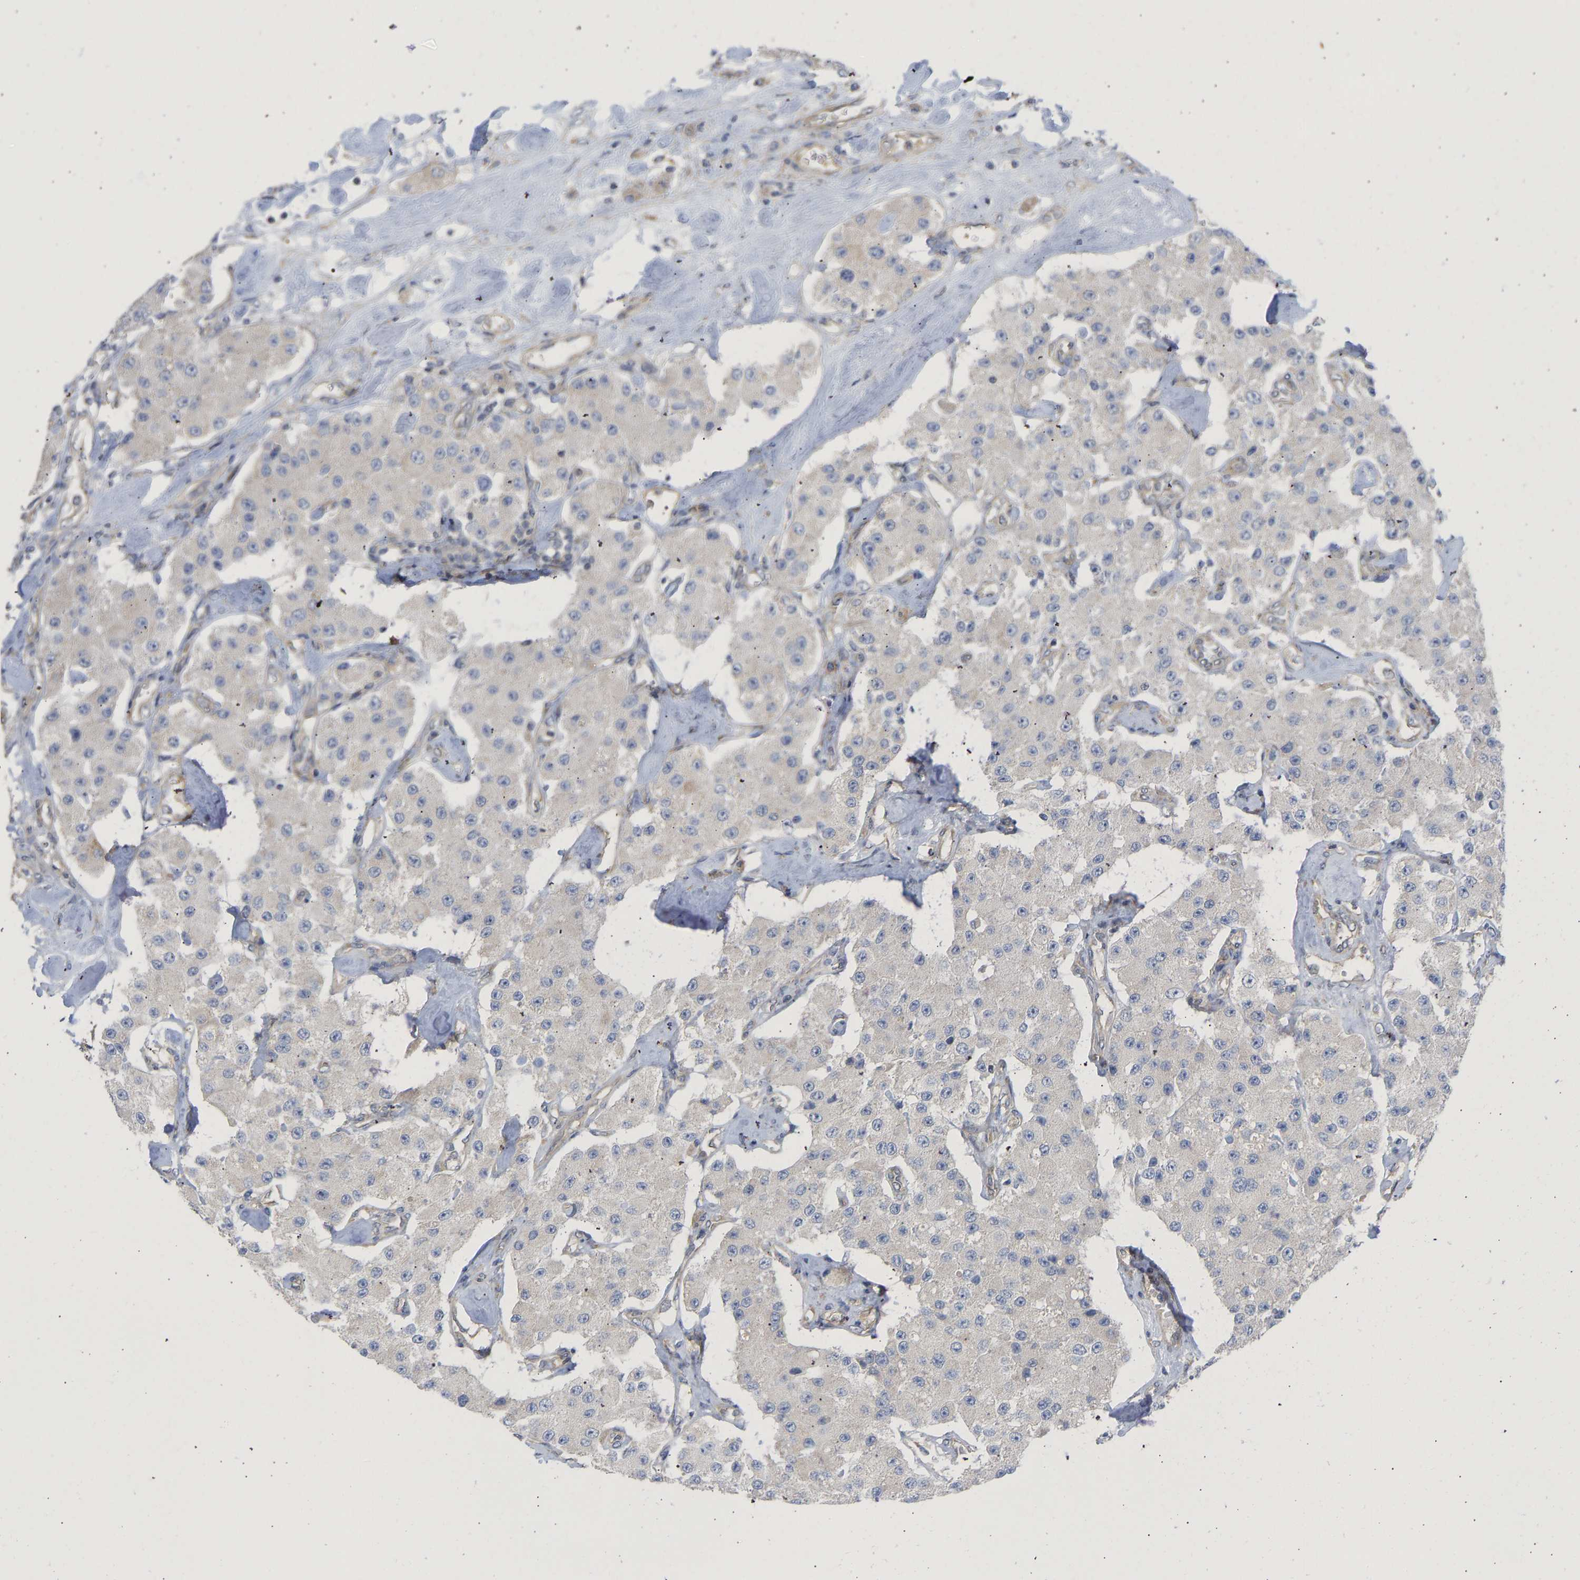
{"staining": {"intensity": "negative", "quantity": "none", "location": "none"}, "tissue": "carcinoid", "cell_type": "Tumor cells", "image_type": "cancer", "snomed": [{"axis": "morphology", "description": "Carcinoid, malignant, NOS"}, {"axis": "topography", "description": "Pancreas"}], "caption": "Tumor cells show no significant protein staining in carcinoid. (DAB (3,3'-diaminobenzidine) IHC visualized using brightfield microscopy, high magnification).", "gene": "MAP2K3", "patient": {"sex": "male", "age": 41}}